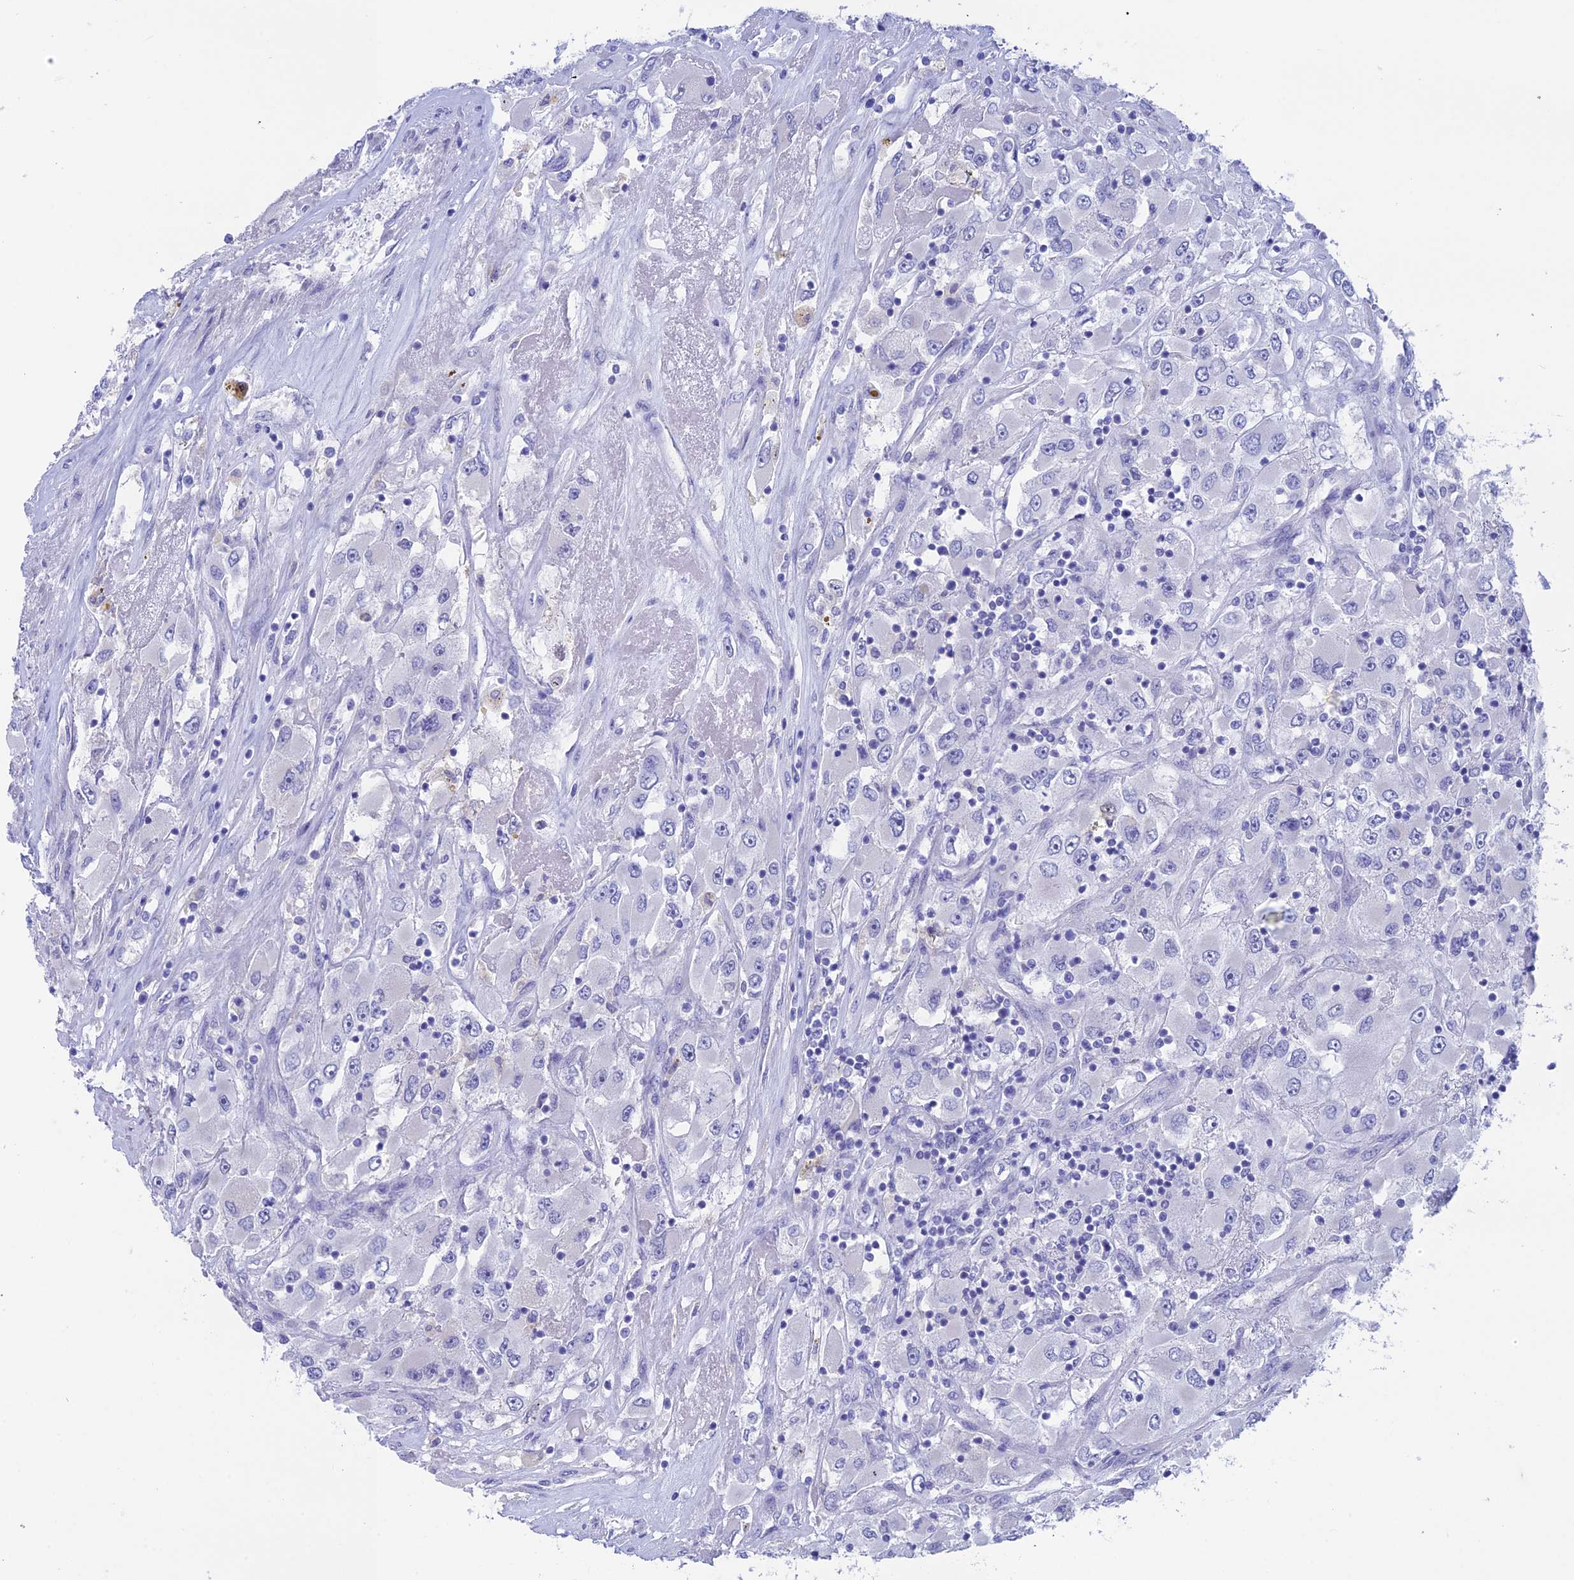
{"staining": {"intensity": "negative", "quantity": "none", "location": "none"}, "tissue": "renal cancer", "cell_type": "Tumor cells", "image_type": "cancer", "snomed": [{"axis": "morphology", "description": "Adenocarcinoma, NOS"}, {"axis": "topography", "description": "Kidney"}], "caption": "The image shows no staining of tumor cells in renal cancer.", "gene": "BTBD19", "patient": {"sex": "female", "age": 52}}